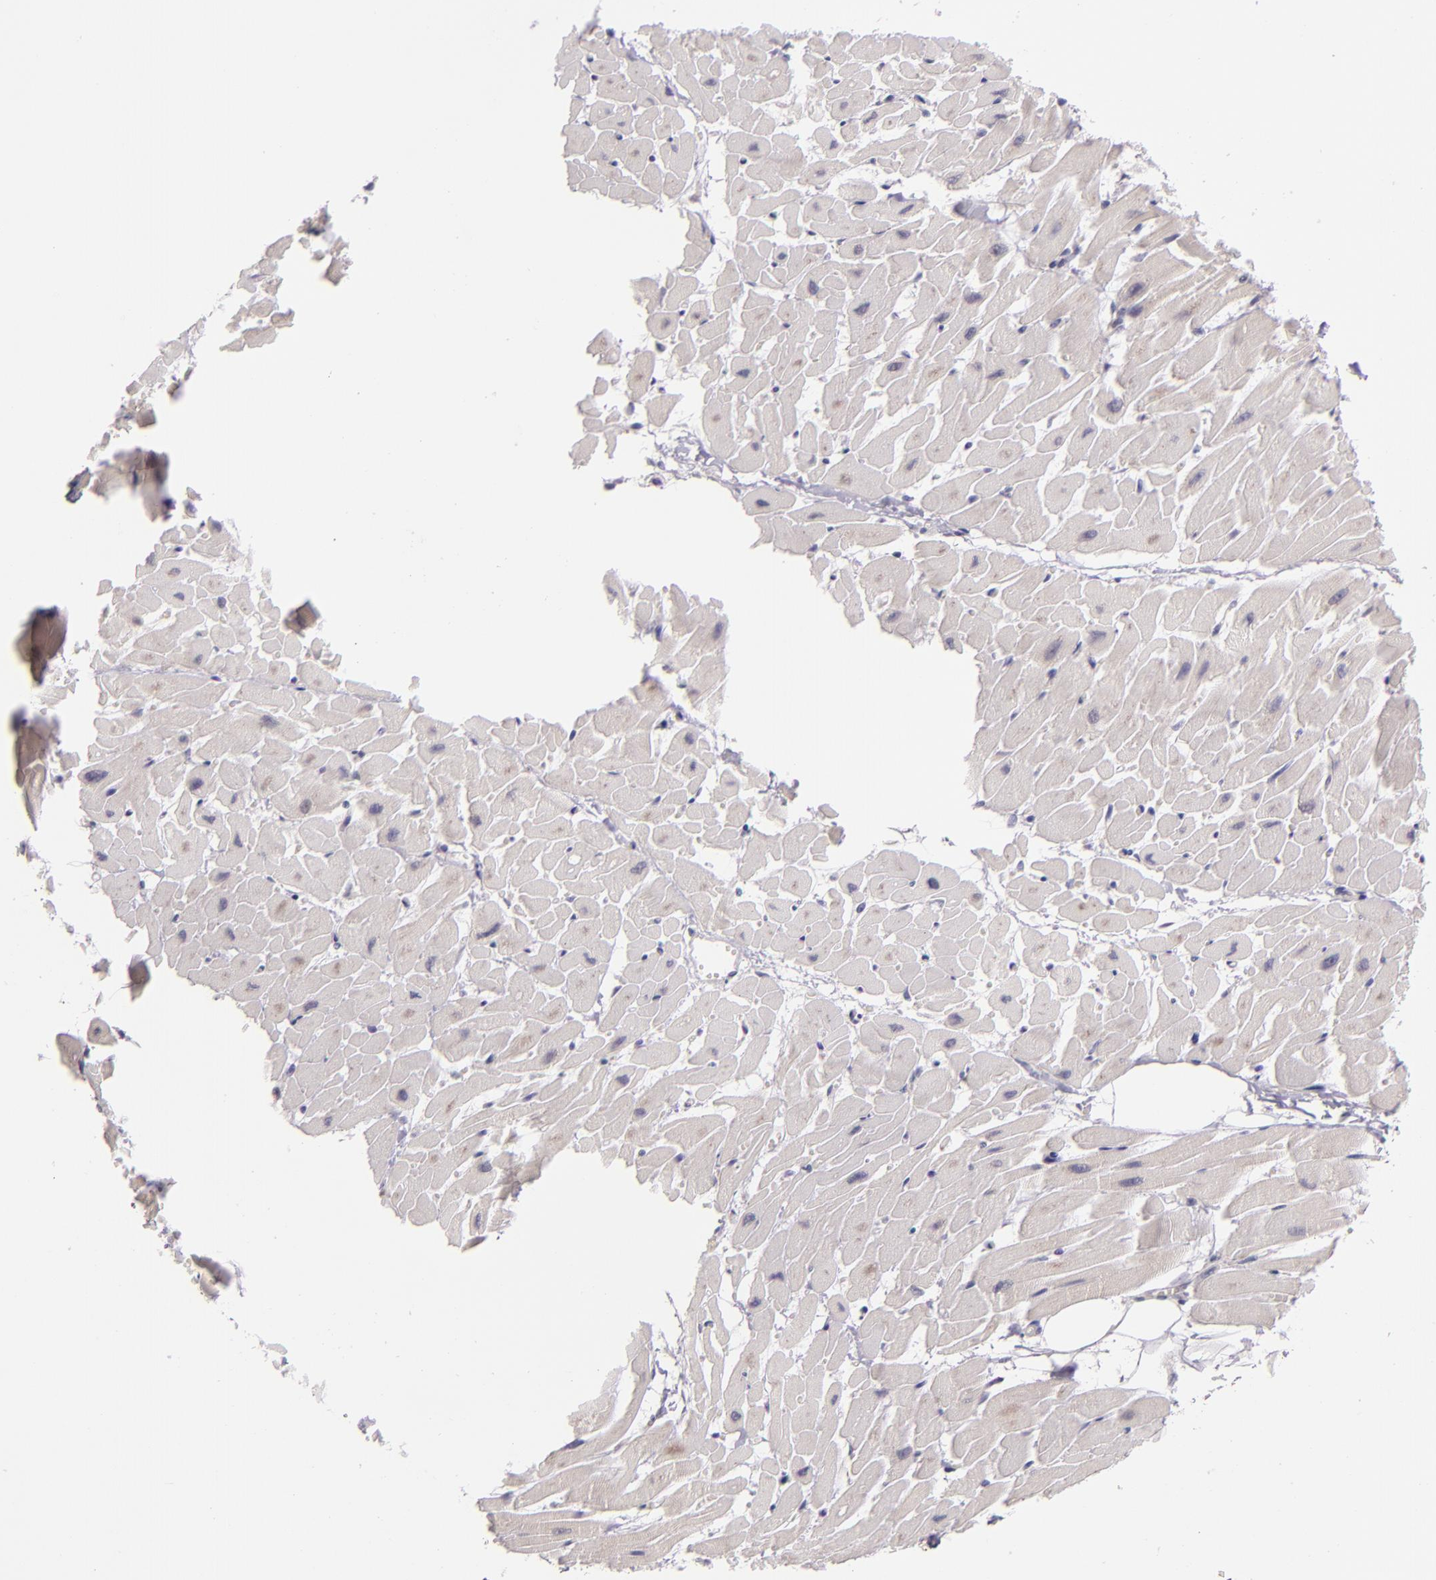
{"staining": {"intensity": "negative", "quantity": "none", "location": "none"}, "tissue": "heart muscle", "cell_type": "Cardiomyocytes", "image_type": "normal", "snomed": [{"axis": "morphology", "description": "Normal tissue, NOS"}, {"axis": "topography", "description": "Heart"}], "caption": "Histopathology image shows no significant protein staining in cardiomyocytes of normal heart muscle. The staining was performed using DAB to visualize the protein expression in brown, while the nuclei were stained in blue with hematoxylin (Magnification: 20x).", "gene": "CSE1L", "patient": {"sex": "female", "age": 19}}